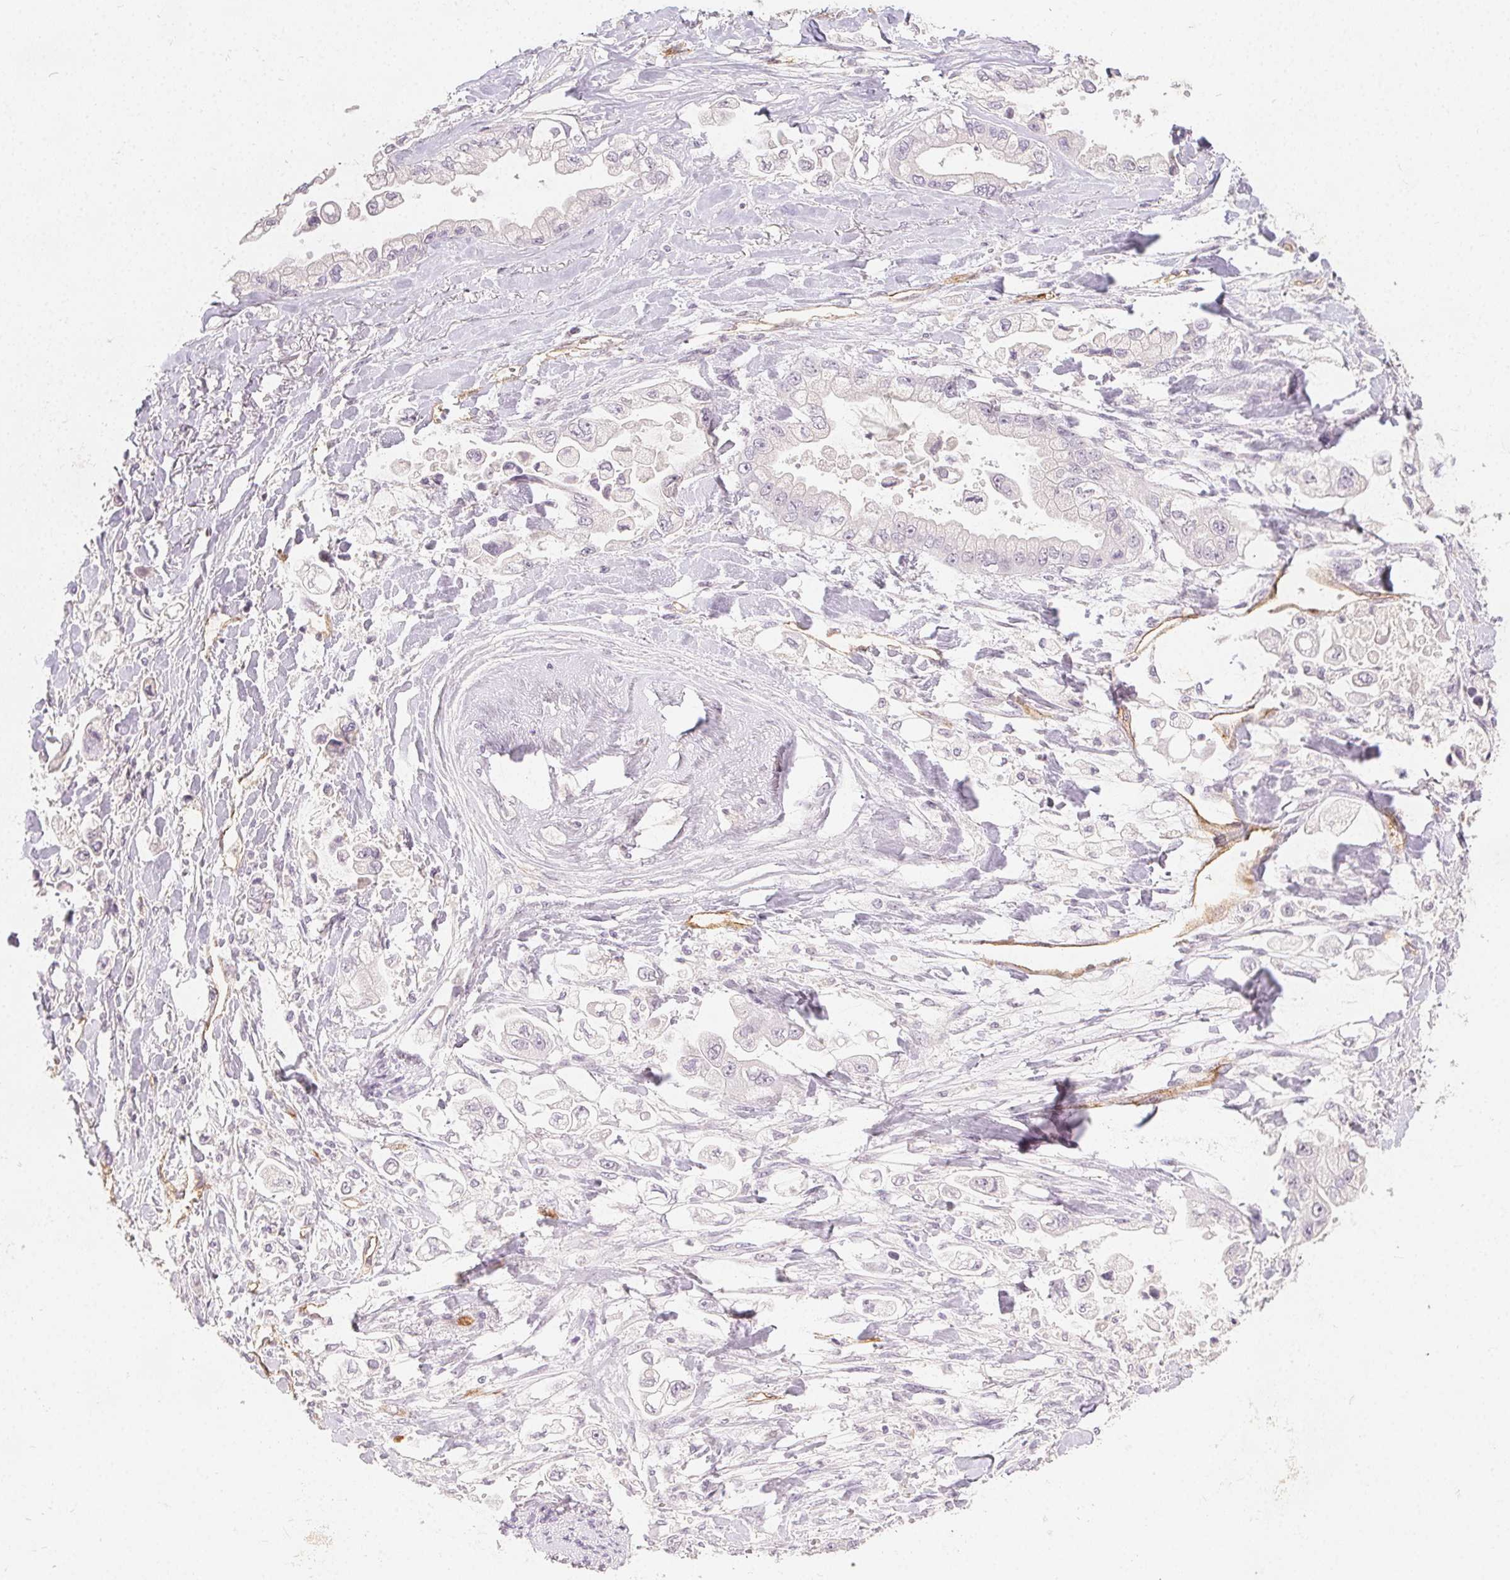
{"staining": {"intensity": "negative", "quantity": "none", "location": "none"}, "tissue": "stomach cancer", "cell_type": "Tumor cells", "image_type": "cancer", "snomed": [{"axis": "morphology", "description": "Adenocarcinoma, NOS"}, {"axis": "topography", "description": "Stomach"}], "caption": "IHC micrograph of human stomach adenocarcinoma stained for a protein (brown), which demonstrates no staining in tumor cells.", "gene": "PODXL", "patient": {"sex": "male", "age": 62}}